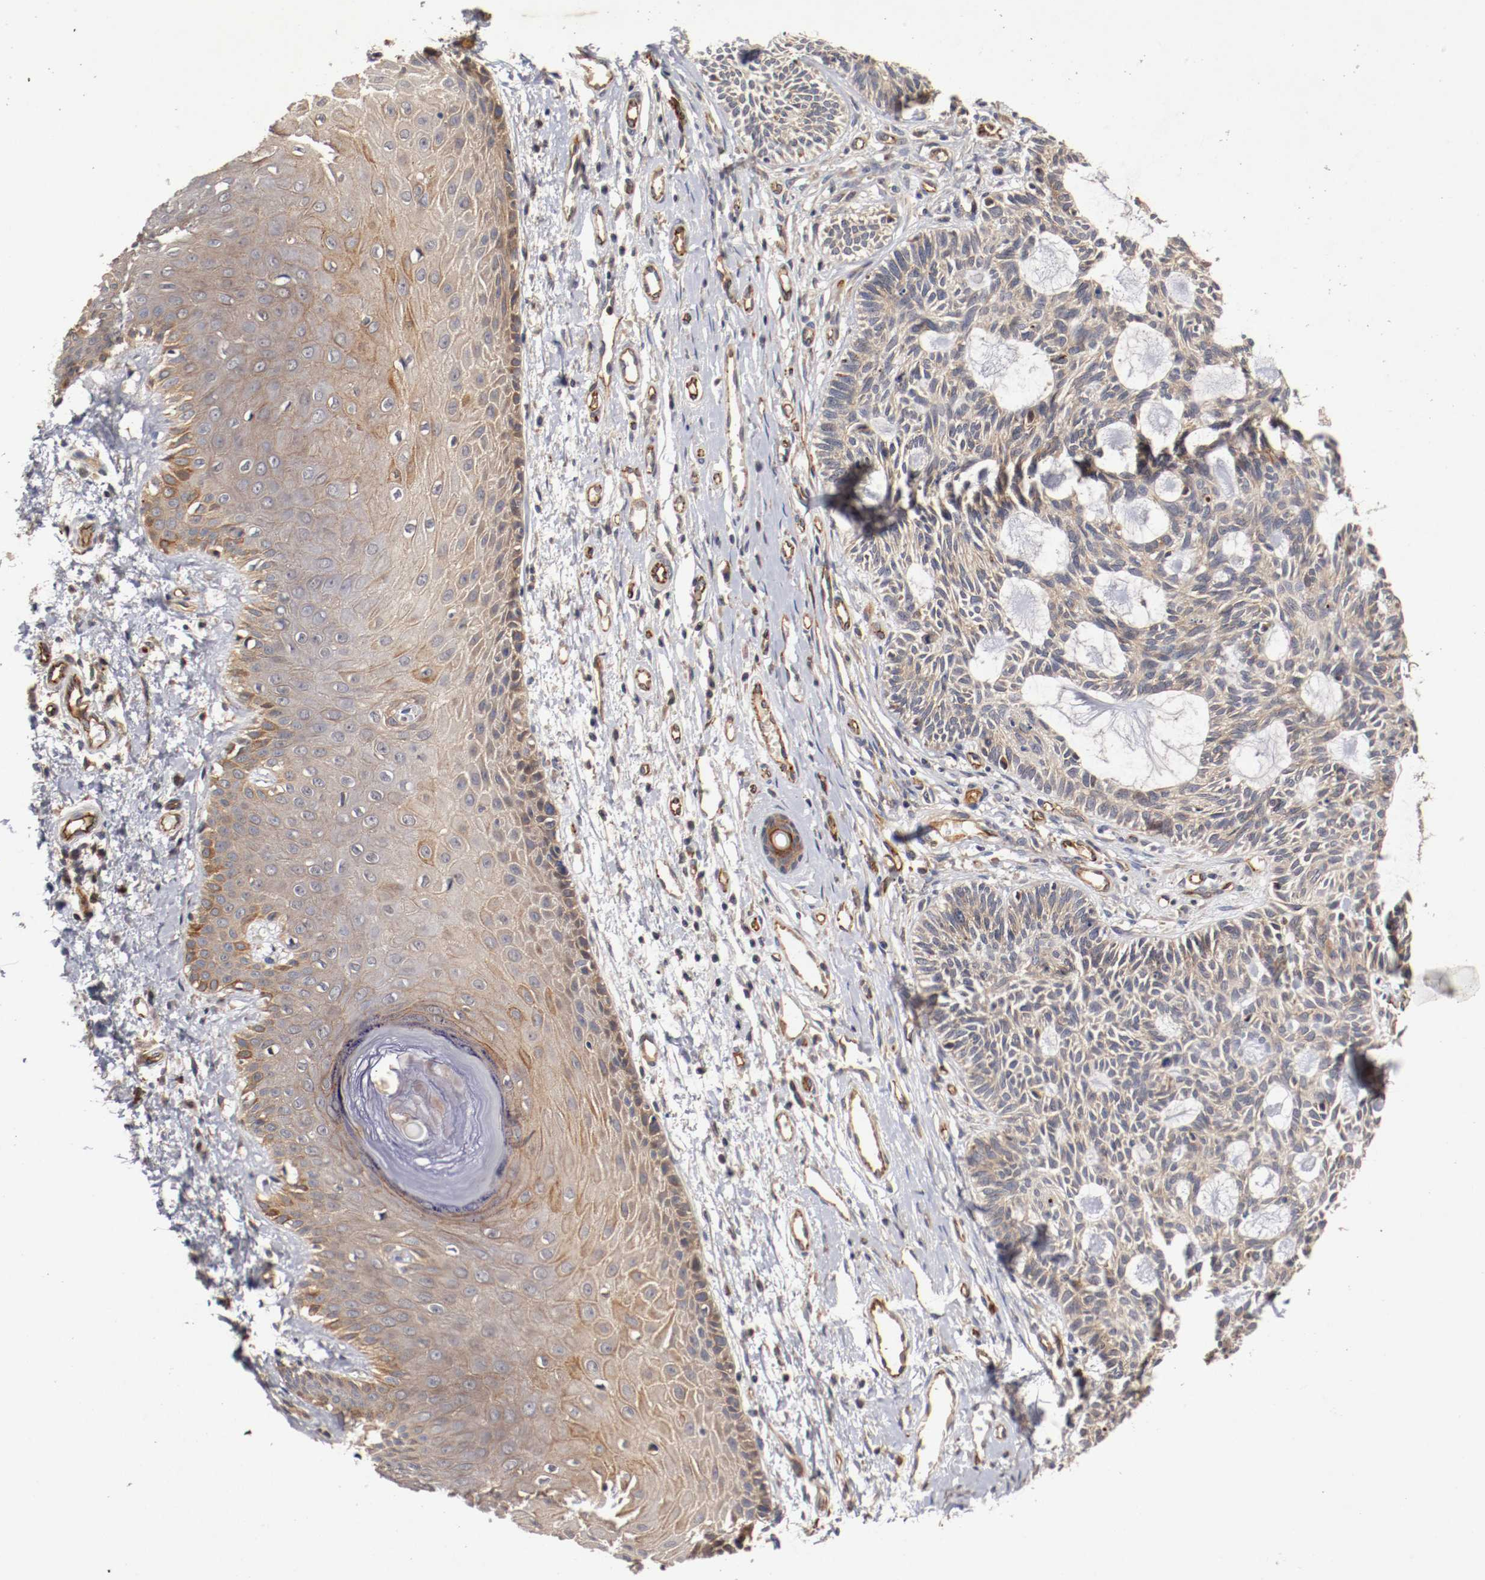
{"staining": {"intensity": "weak", "quantity": "25%-75%", "location": "cytoplasmic/membranous"}, "tissue": "skin cancer", "cell_type": "Tumor cells", "image_type": "cancer", "snomed": [{"axis": "morphology", "description": "Basal cell carcinoma"}, {"axis": "topography", "description": "Skin"}], "caption": "A histopathology image showing weak cytoplasmic/membranous expression in approximately 25%-75% of tumor cells in skin cancer, as visualized by brown immunohistochemical staining.", "gene": "TYK2", "patient": {"sex": "male", "age": 67}}